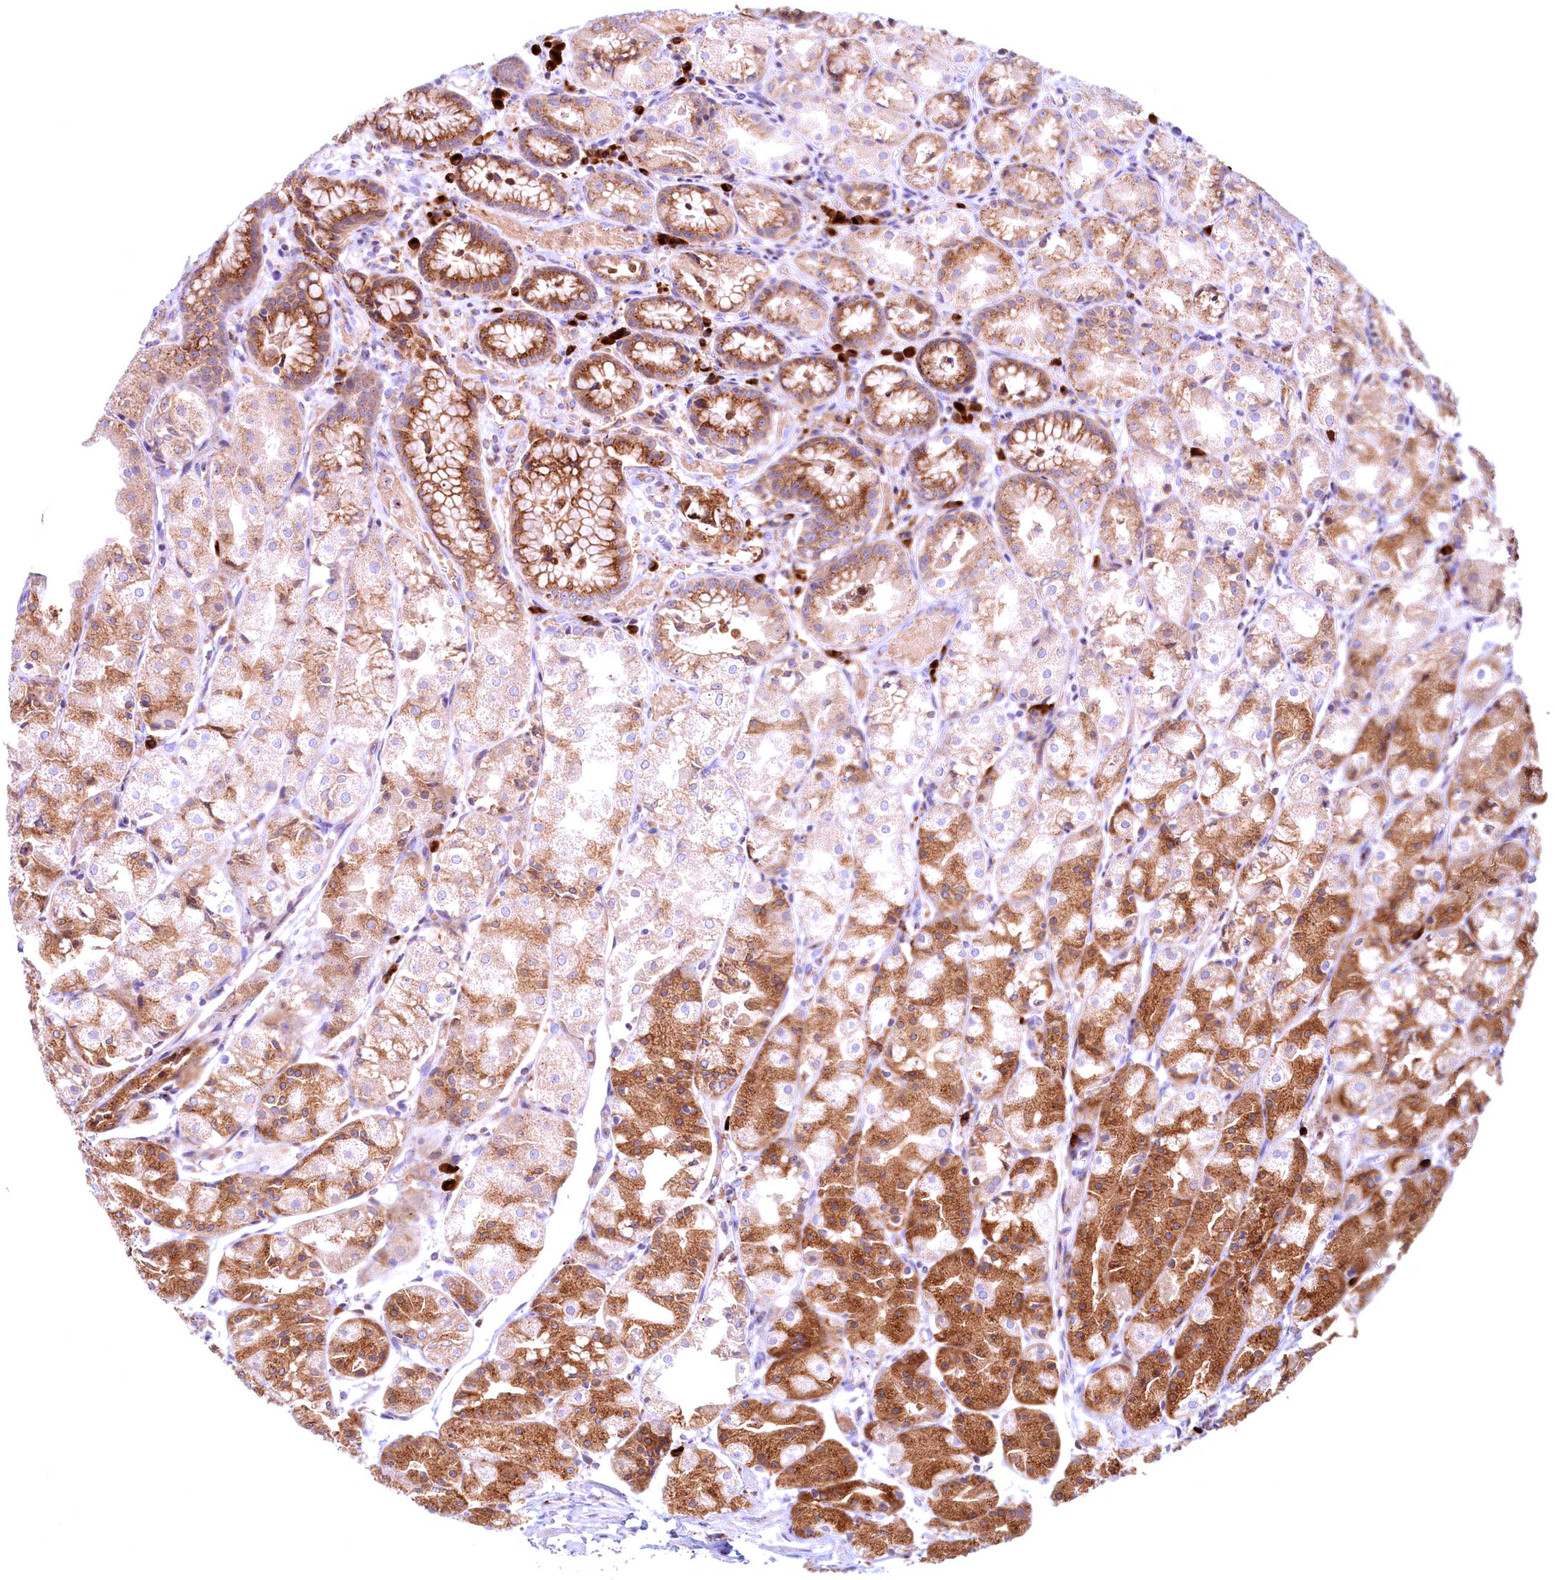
{"staining": {"intensity": "strong", "quantity": ">75%", "location": "cytoplasmic/membranous"}, "tissue": "stomach", "cell_type": "Glandular cells", "image_type": "normal", "snomed": [{"axis": "morphology", "description": "Normal tissue, NOS"}, {"axis": "topography", "description": "Stomach, upper"}], "caption": "This image shows immunohistochemistry staining of benign stomach, with high strong cytoplasmic/membranous positivity in about >75% of glandular cells.", "gene": "BLVRB", "patient": {"sex": "male", "age": 72}}